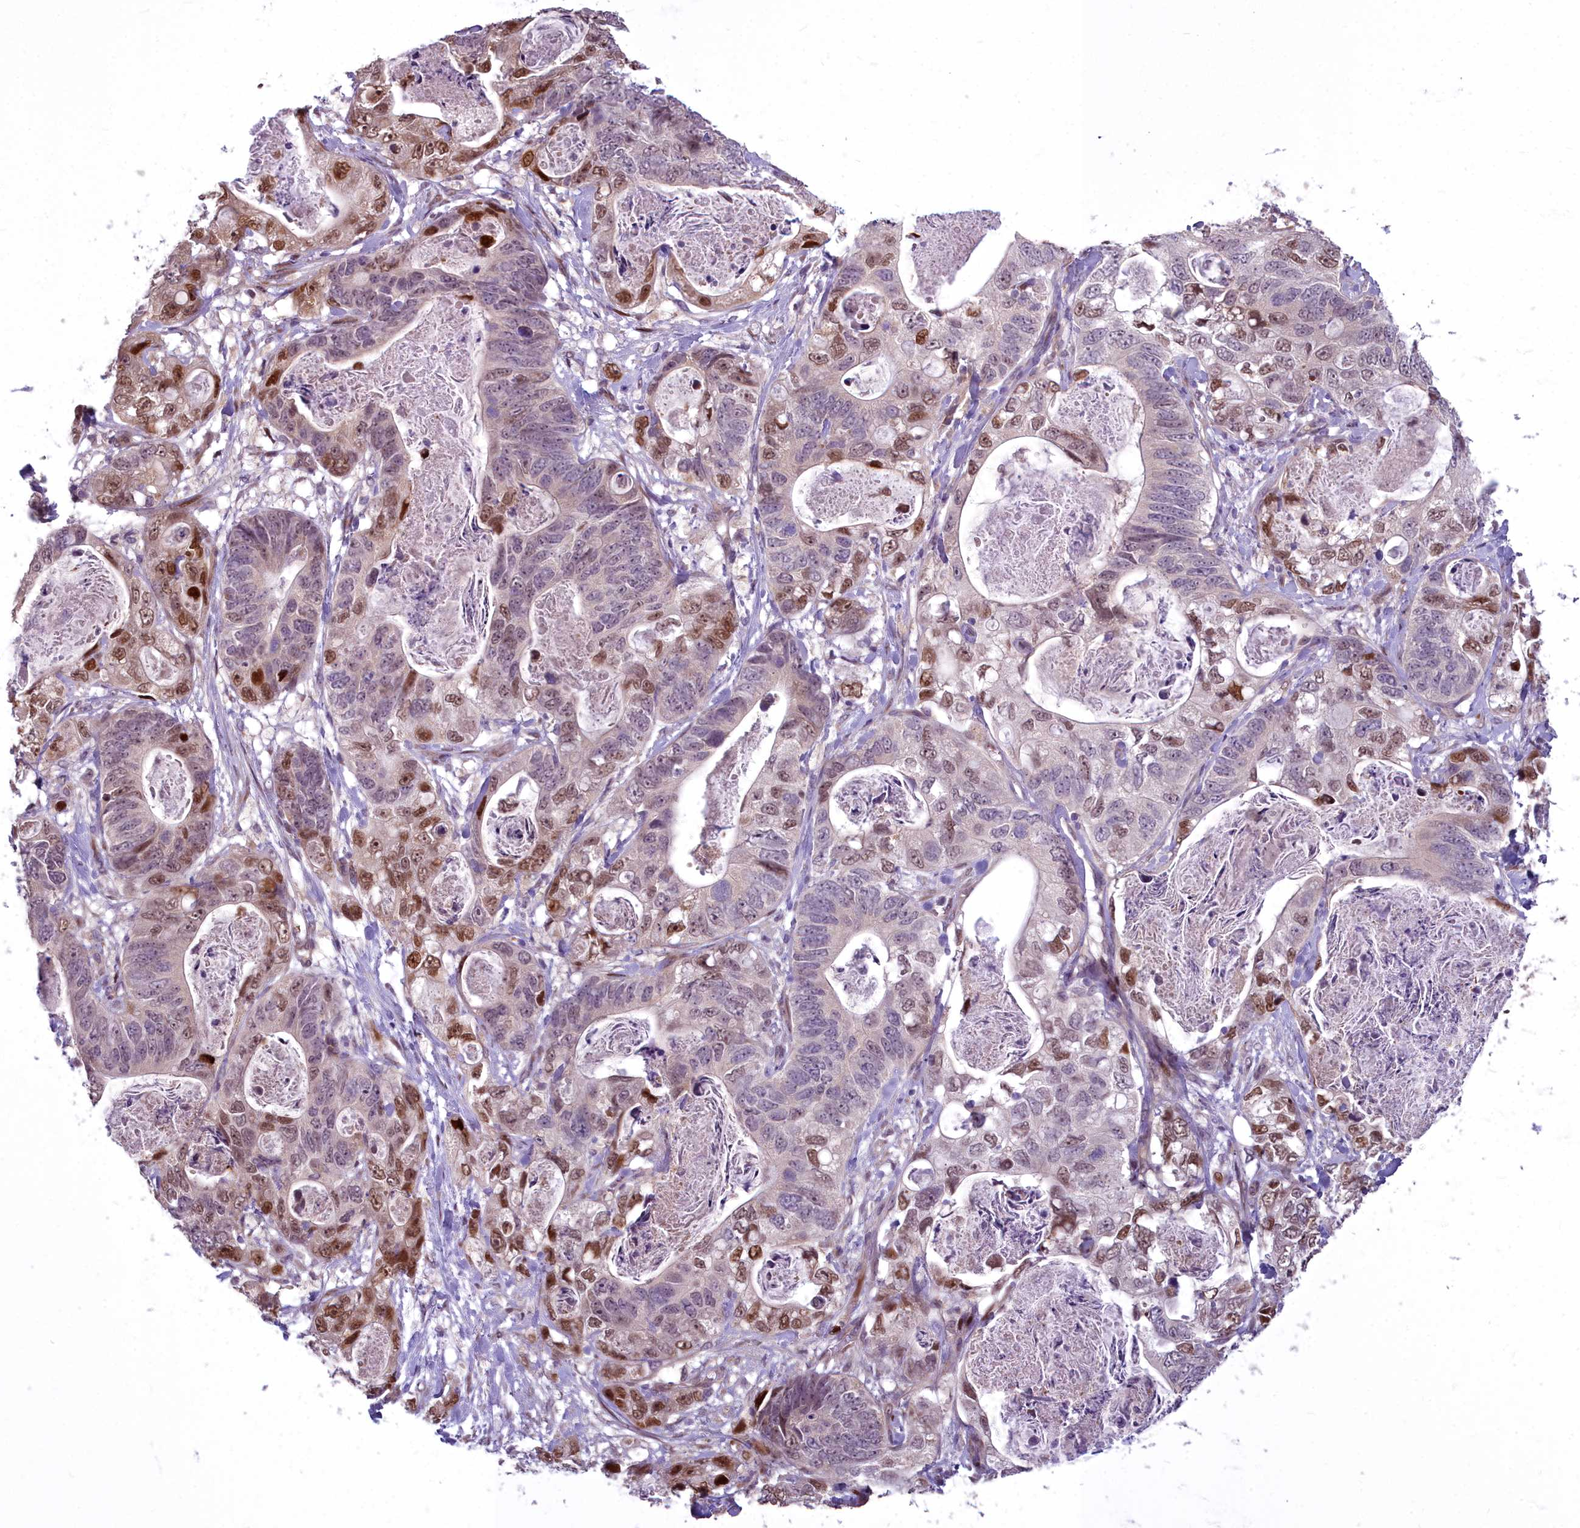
{"staining": {"intensity": "moderate", "quantity": "25%-75%", "location": "nuclear"}, "tissue": "stomach cancer", "cell_type": "Tumor cells", "image_type": "cancer", "snomed": [{"axis": "morphology", "description": "Normal tissue, NOS"}, {"axis": "morphology", "description": "Adenocarcinoma, NOS"}, {"axis": "topography", "description": "Stomach"}], "caption": "Human adenocarcinoma (stomach) stained for a protein (brown) exhibits moderate nuclear positive positivity in approximately 25%-75% of tumor cells.", "gene": "AP1M1", "patient": {"sex": "female", "age": 89}}